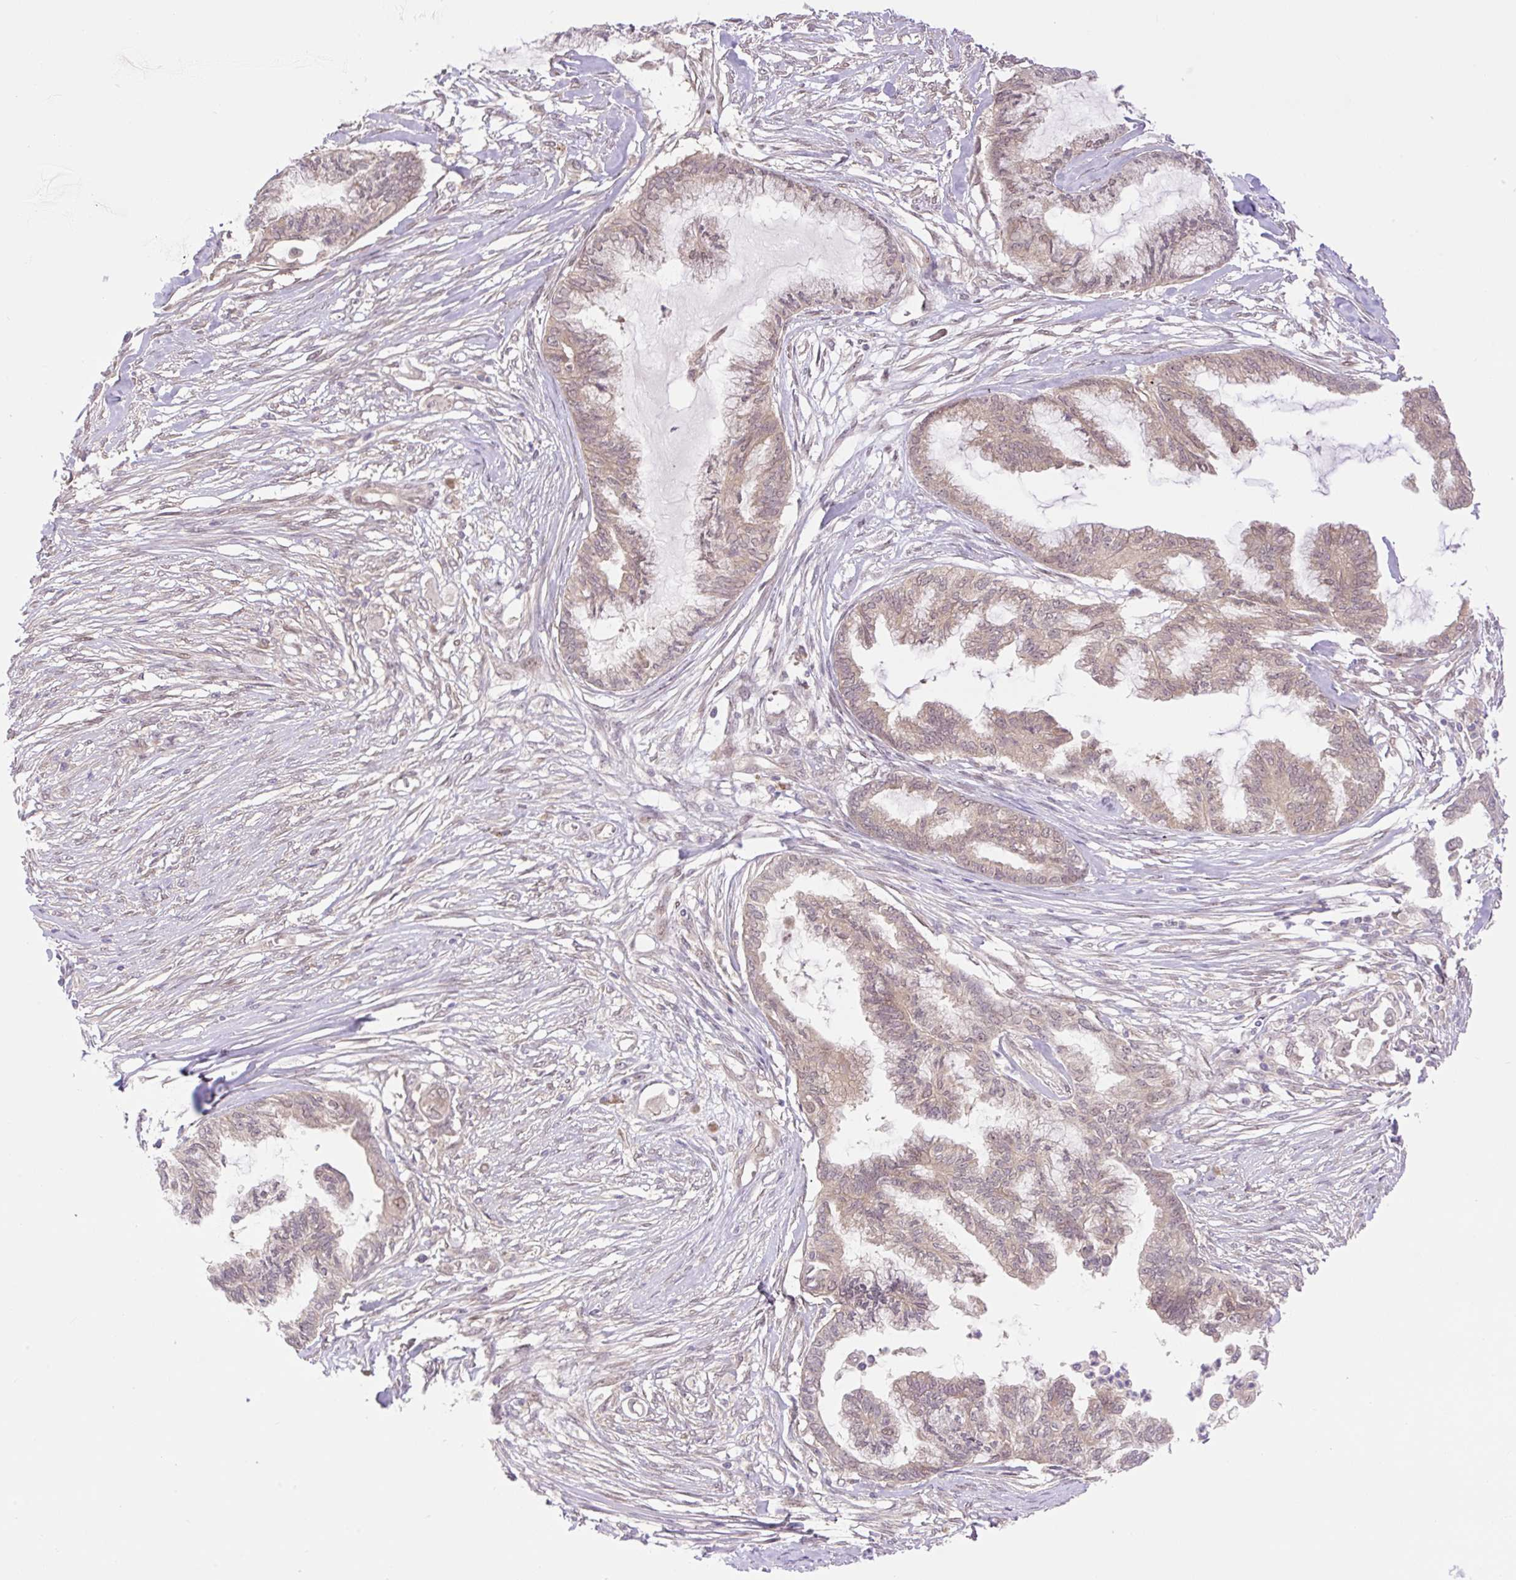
{"staining": {"intensity": "weak", "quantity": ">75%", "location": "cytoplasmic/membranous,nuclear"}, "tissue": "endometrial cancer", "cell_type": "Tumor cells", "image_type": "cancer", "snomed": [{"axis": "morphology", "description": "Adenocarcinoma, NOS"}, {"axis": "topography", "description": "Endometrium"}], "caption": "Tumor cells show low levels of weak cytoplasmic/membranous and nuclear staining in about >75% of cells in adenocarcinoma (endometrial). (DAB IHC, brown staining for protein, blue staining for nuclei).", "gene": "VPS25", "patient": {"sex": "female", "age": 86}}